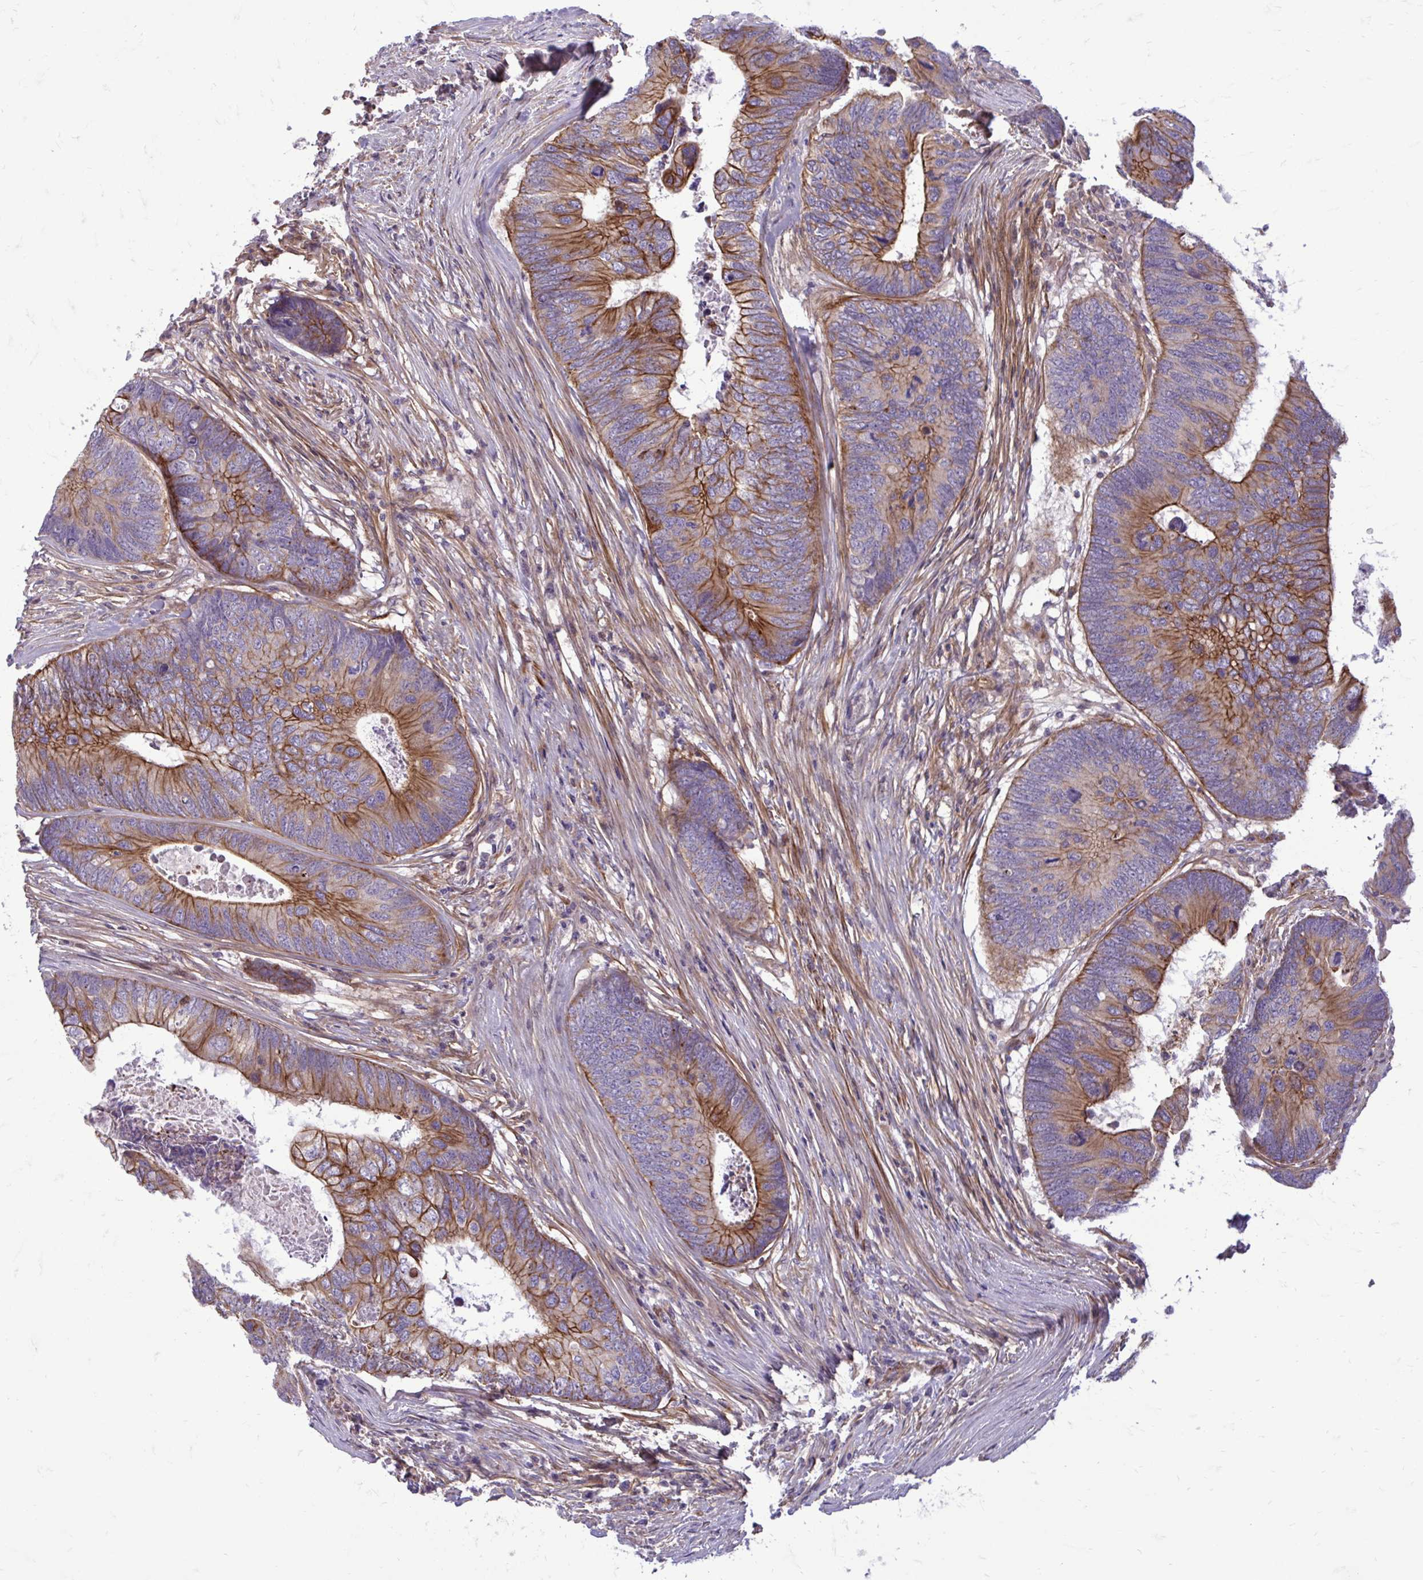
{"staining": {"intensity": "strong", "quantity": "25%-75%", "location": "cytoplasmic/membranous"}, "tissue": "colorectal cancer", "cell_type": "Tumor cells", "image_type": "cancer", "snomed": [{"axis": "morphology", "description": "Adenocarcinoma, NOS"}, {"axis": "topography", "description": "Colon"}], "caption": "Protein analysis of colorectal adenocarcinoma tissue demonstrates strong cytoplasmic/membranous positivity in approximately 25%-75% of tumor cells.", "gene": "FAP", "patient": {"sex": "female", "age": 67}}